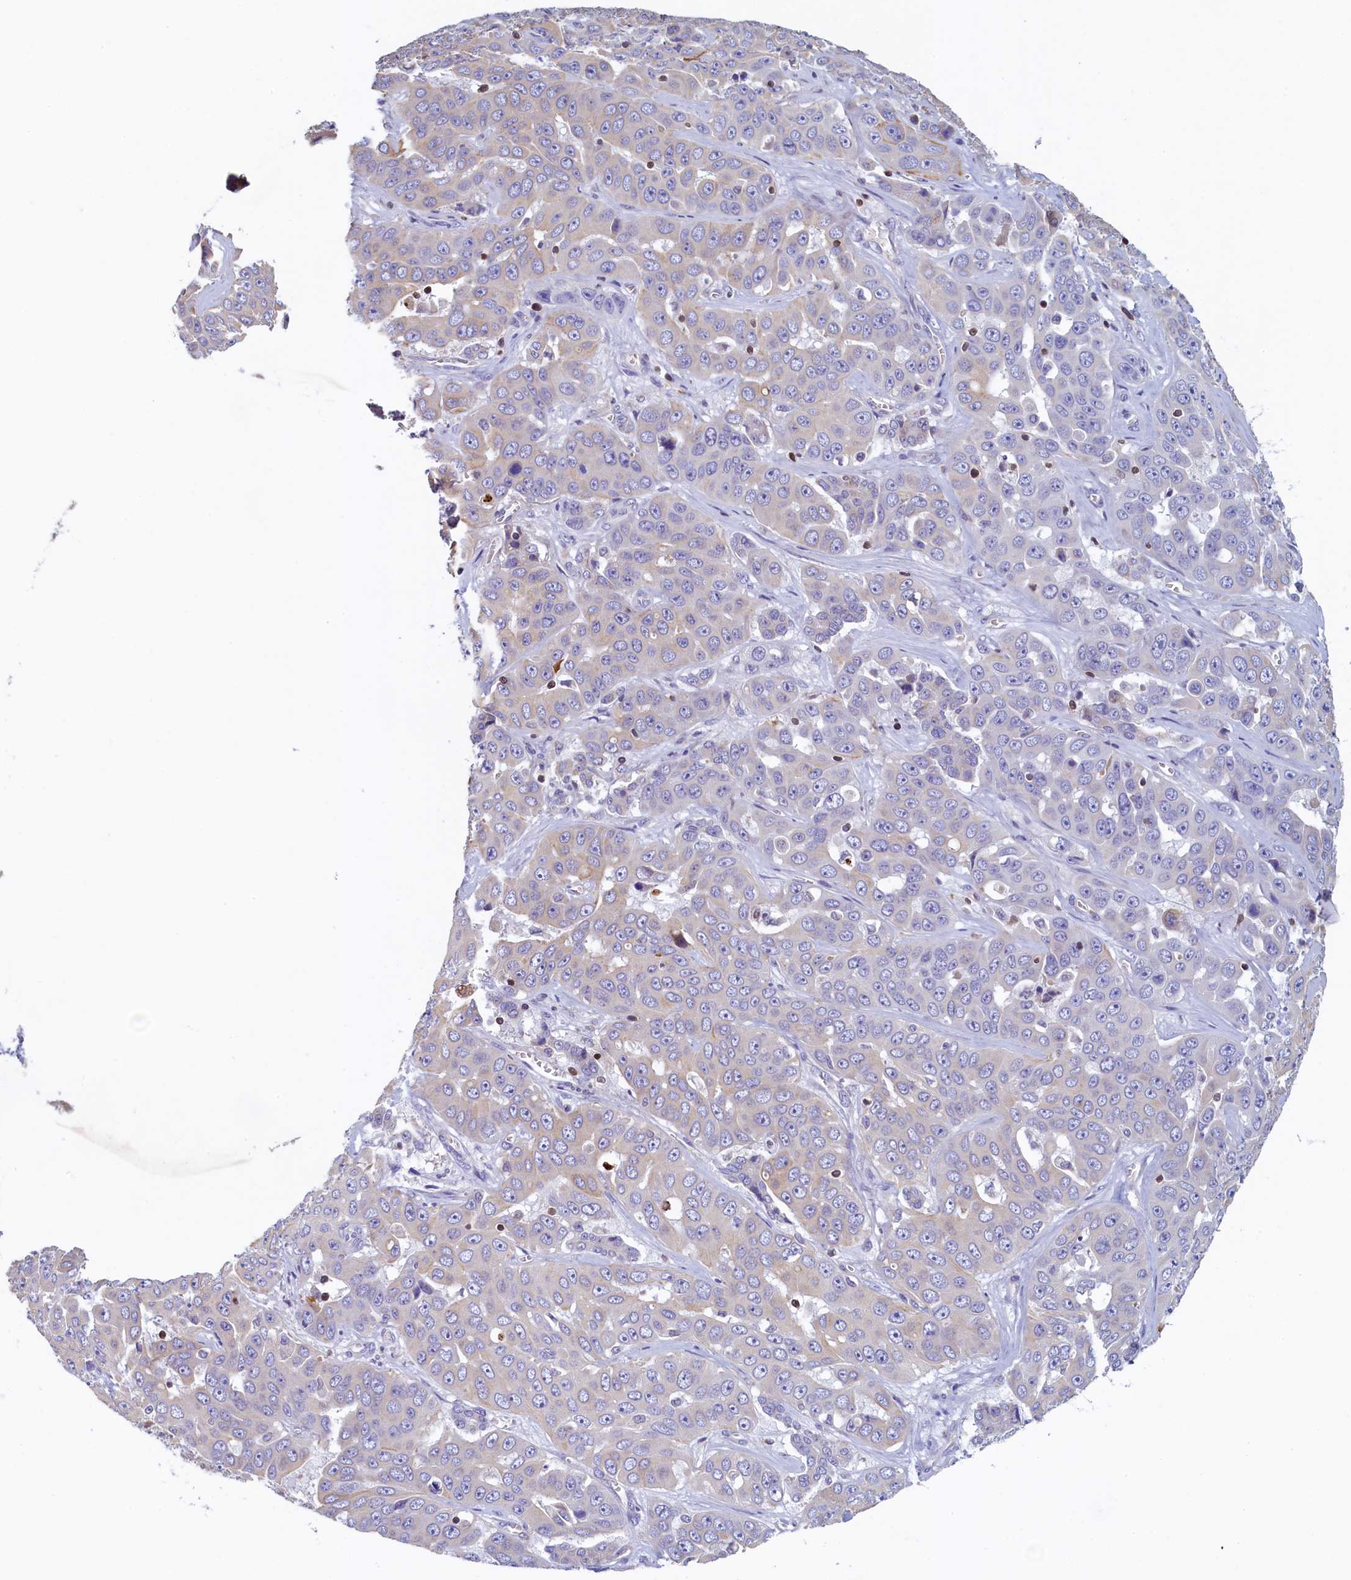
{"staining": {"intensity": "negative", "quantity": "none", "location": "none"}, "tissue": "liver cancer", "cell_type": "Tumor cells", "image_type": "cancer", "snomed": [{"axis": "morphology", "description": "Cholangiocarcinoma"}, {"axis": "topography", "description": "Liver"}], "caption": "Immunohistochemistry micrograph of human liver cancer stained for a protein (brown), which displays no staining in tumor cells.", "gene": "TRAF3IP3", "patient": {"sex": "female", "age": 52}}